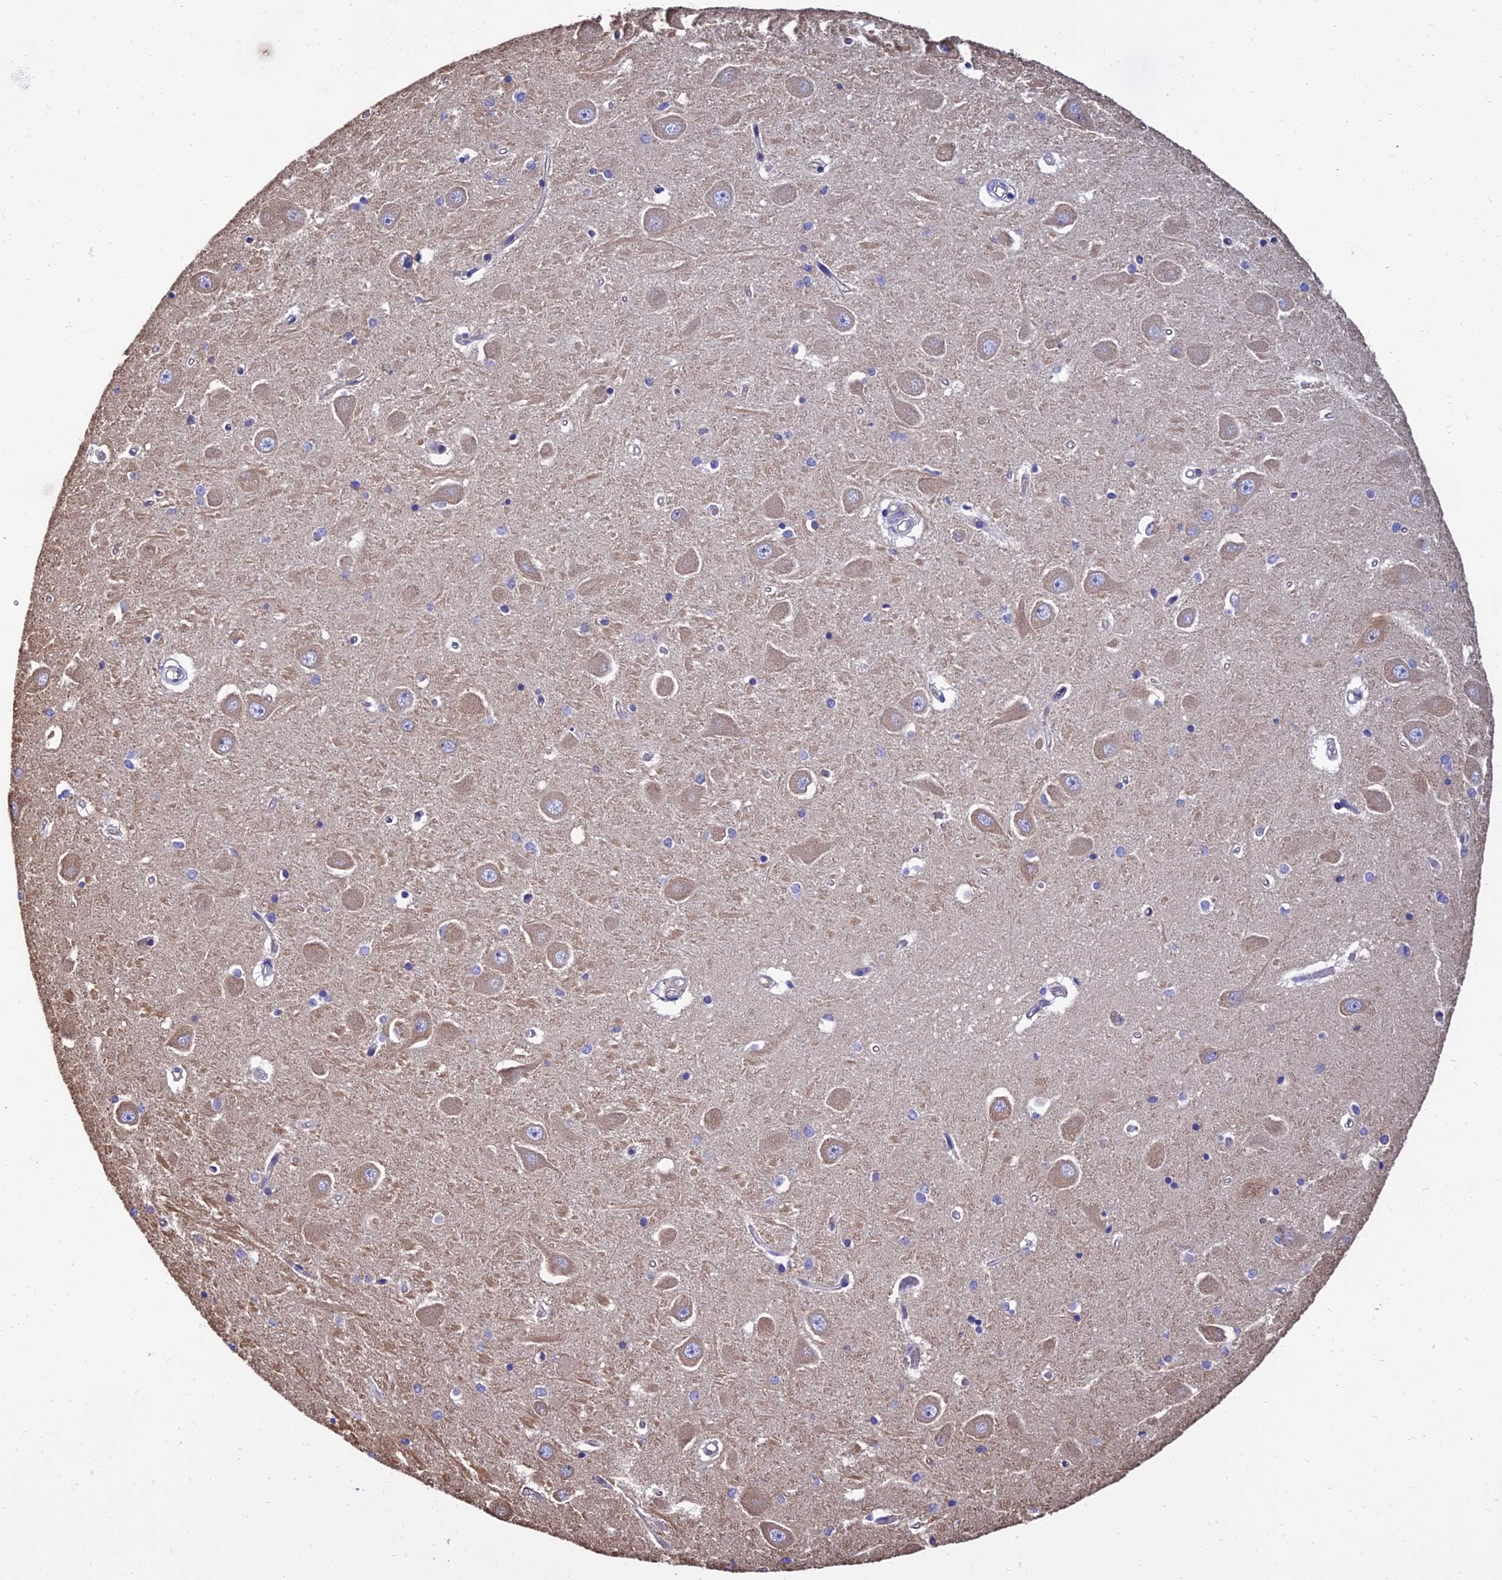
{"staining": {"intensity": "negative", "quantity": "none", "location": "none"}, "tissue": "hippocampus", "cell_type": "Glial cells", "image_type": "normal", "snomed": [{"axis": "morphology", "description": "Normal tissue, NOS"}, {"axis": "topography", "description": "Hippocampus"}], "caption": "The image displays no significant positivity in glial cells of hippocampus.", "gene": "CALM1", "patient": {"sex": "male", "age": 45}}